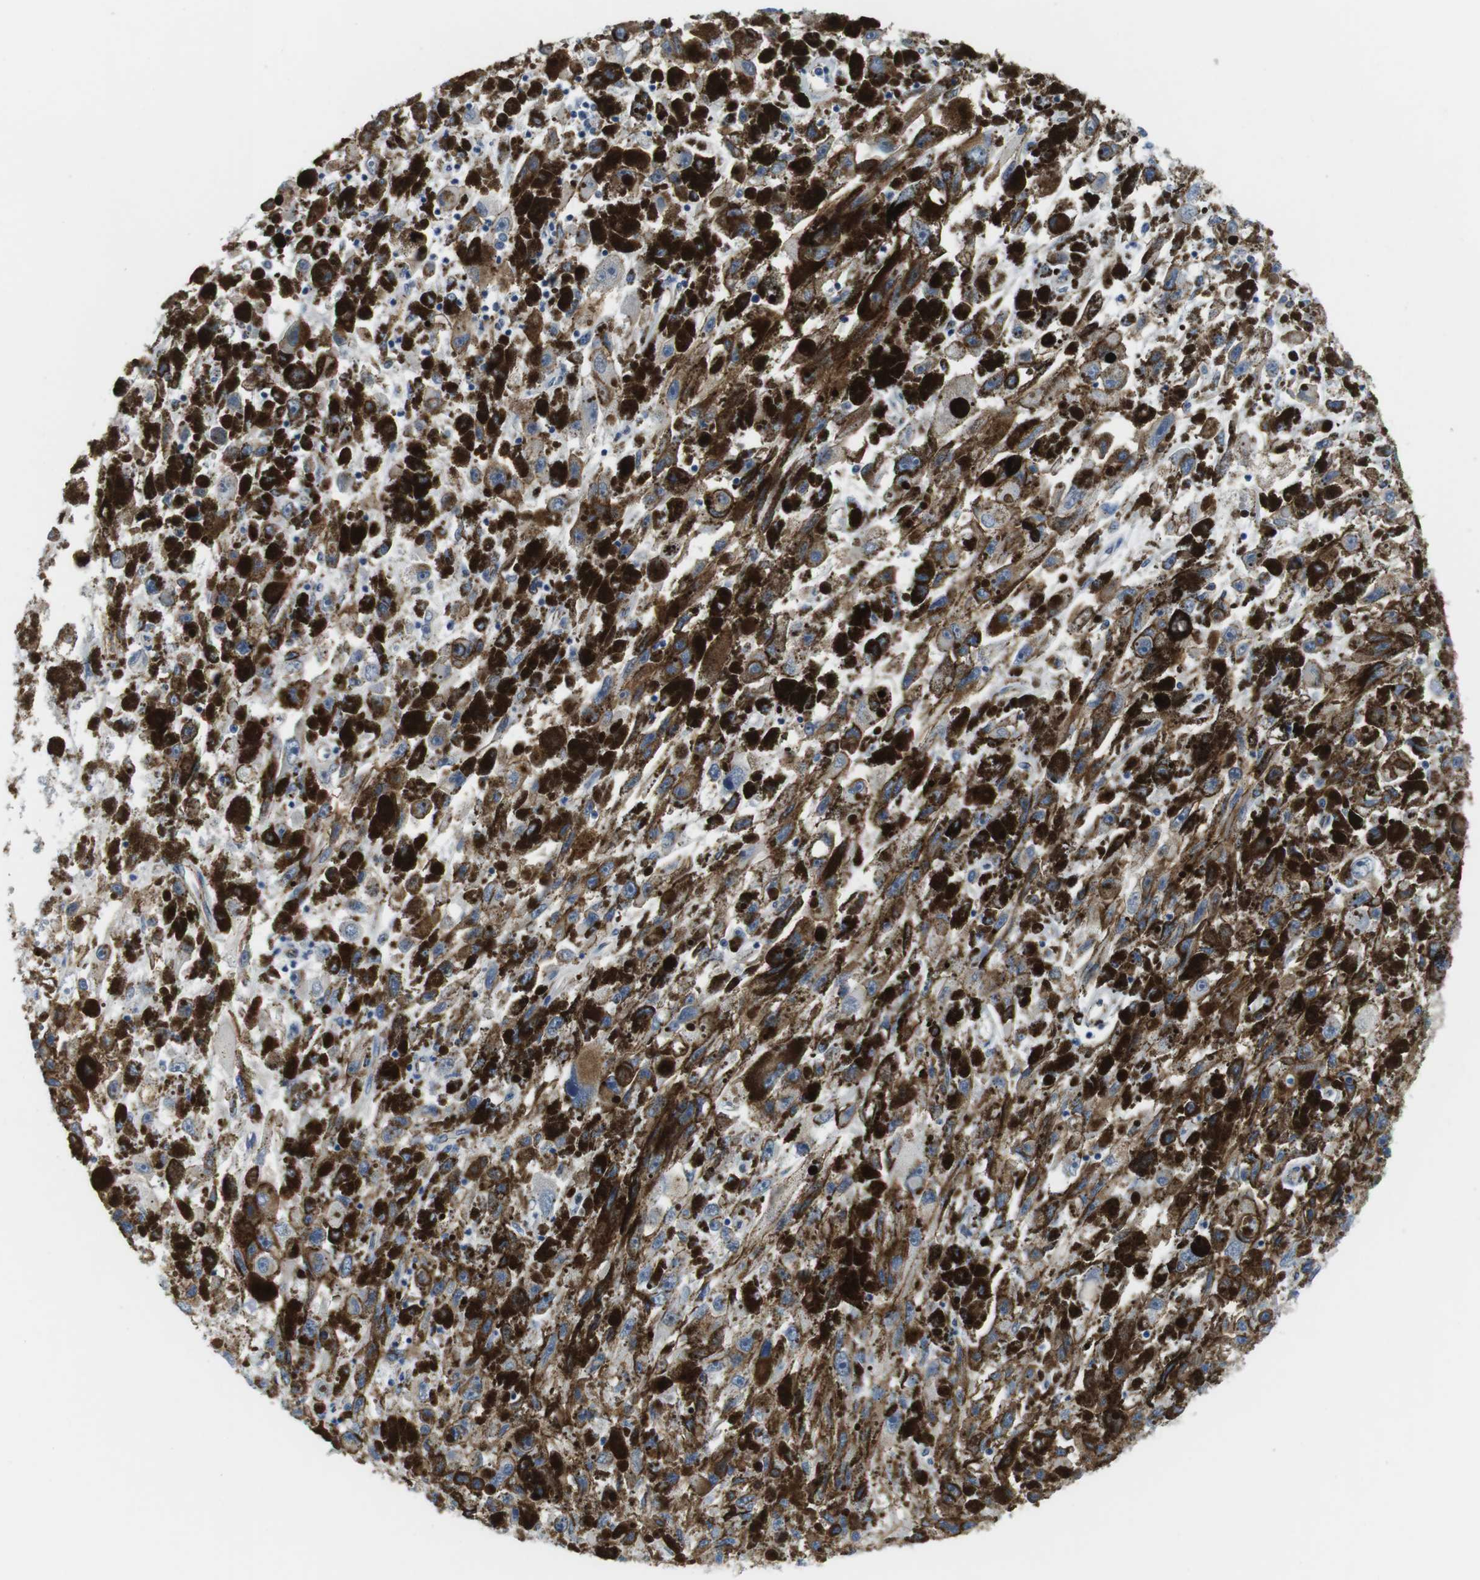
{"staining": {"intensity": "moderate", "quantity": ">75%", "location": "cytoplasmic/membranous"}, "tissue": "melanoma", "cell_type": "Tumor cells", "image_type": "cancer", "snomed": [{"axis": "morphology", "description": "Malignant melanoma, NOS"}, {"axis": "topography", "description": "Skin"}], "caption": "Melanoma stained with DAB immunohistochemistry displays medium levels of moderate cytoplasmic/membranous staining in approximately >75% of tumor cells.", "gene": "SLC6A6", "patient": {"sex": "female", "age": 104}}